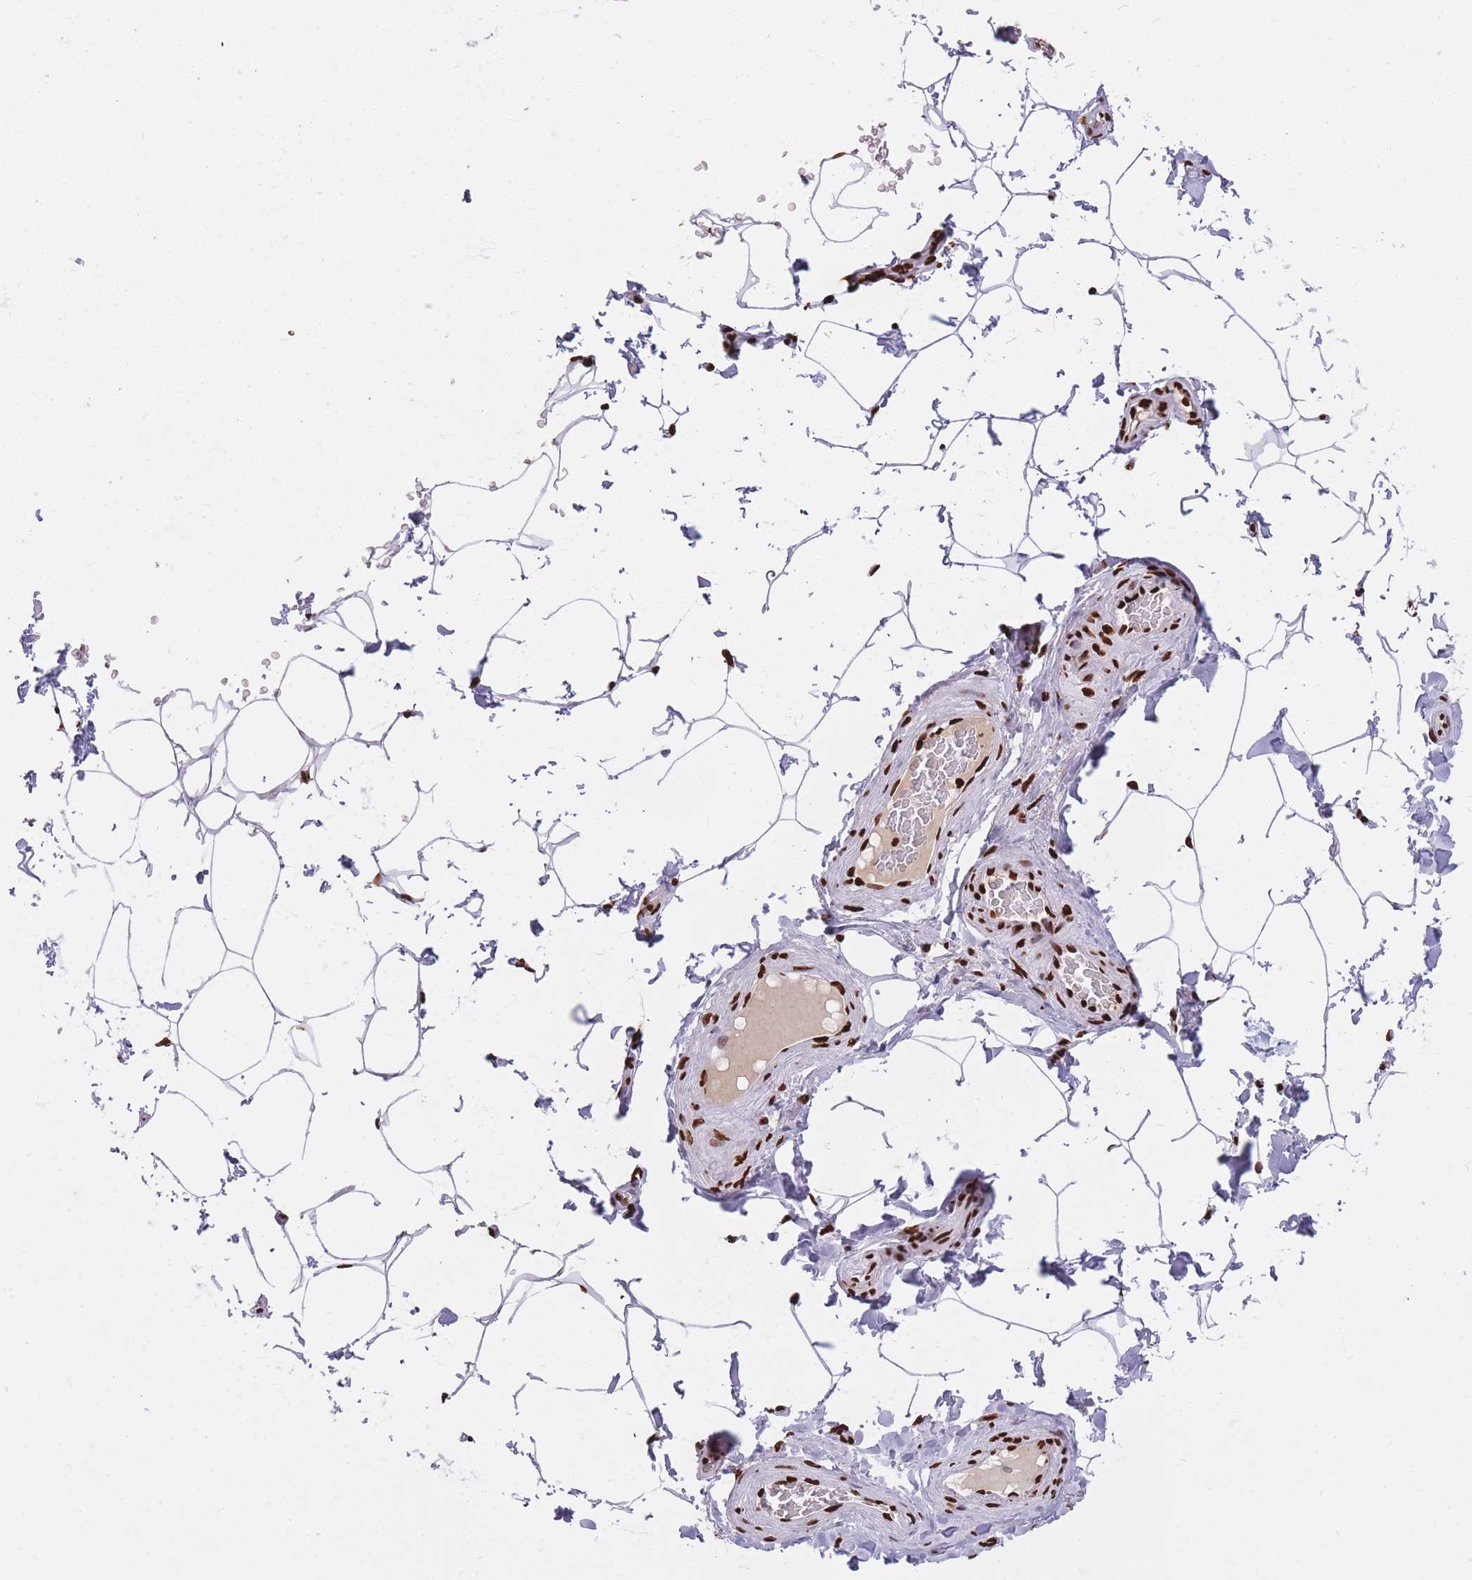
{"staining": {"intensity": "strong", "quantity": "<25%", "location": "nuclear"}, "tissue": "adipose tissue", "cell_type": "Adipocytes", "image_type": "normal", "snomed": [{"axis": "morphology", "description": "Normal tissue, NOS"}, {"axis": "topography", "description": "Soft tissue"}, {"axis": "topography", "description": "Adipose tissue"}, {"axis": "topography", "description": "Vascular tissue"}, {"axis": "topography", "description": "Peripheral nerve tissue"}], "caption": "This image exhibits IHC staining of normal human adipose tissue, with medium strong nuclear staining in approximately <25% of adipocytes.", "gene": "HNRNPUL1", "patient": {"sex": "male", "age": 46}}